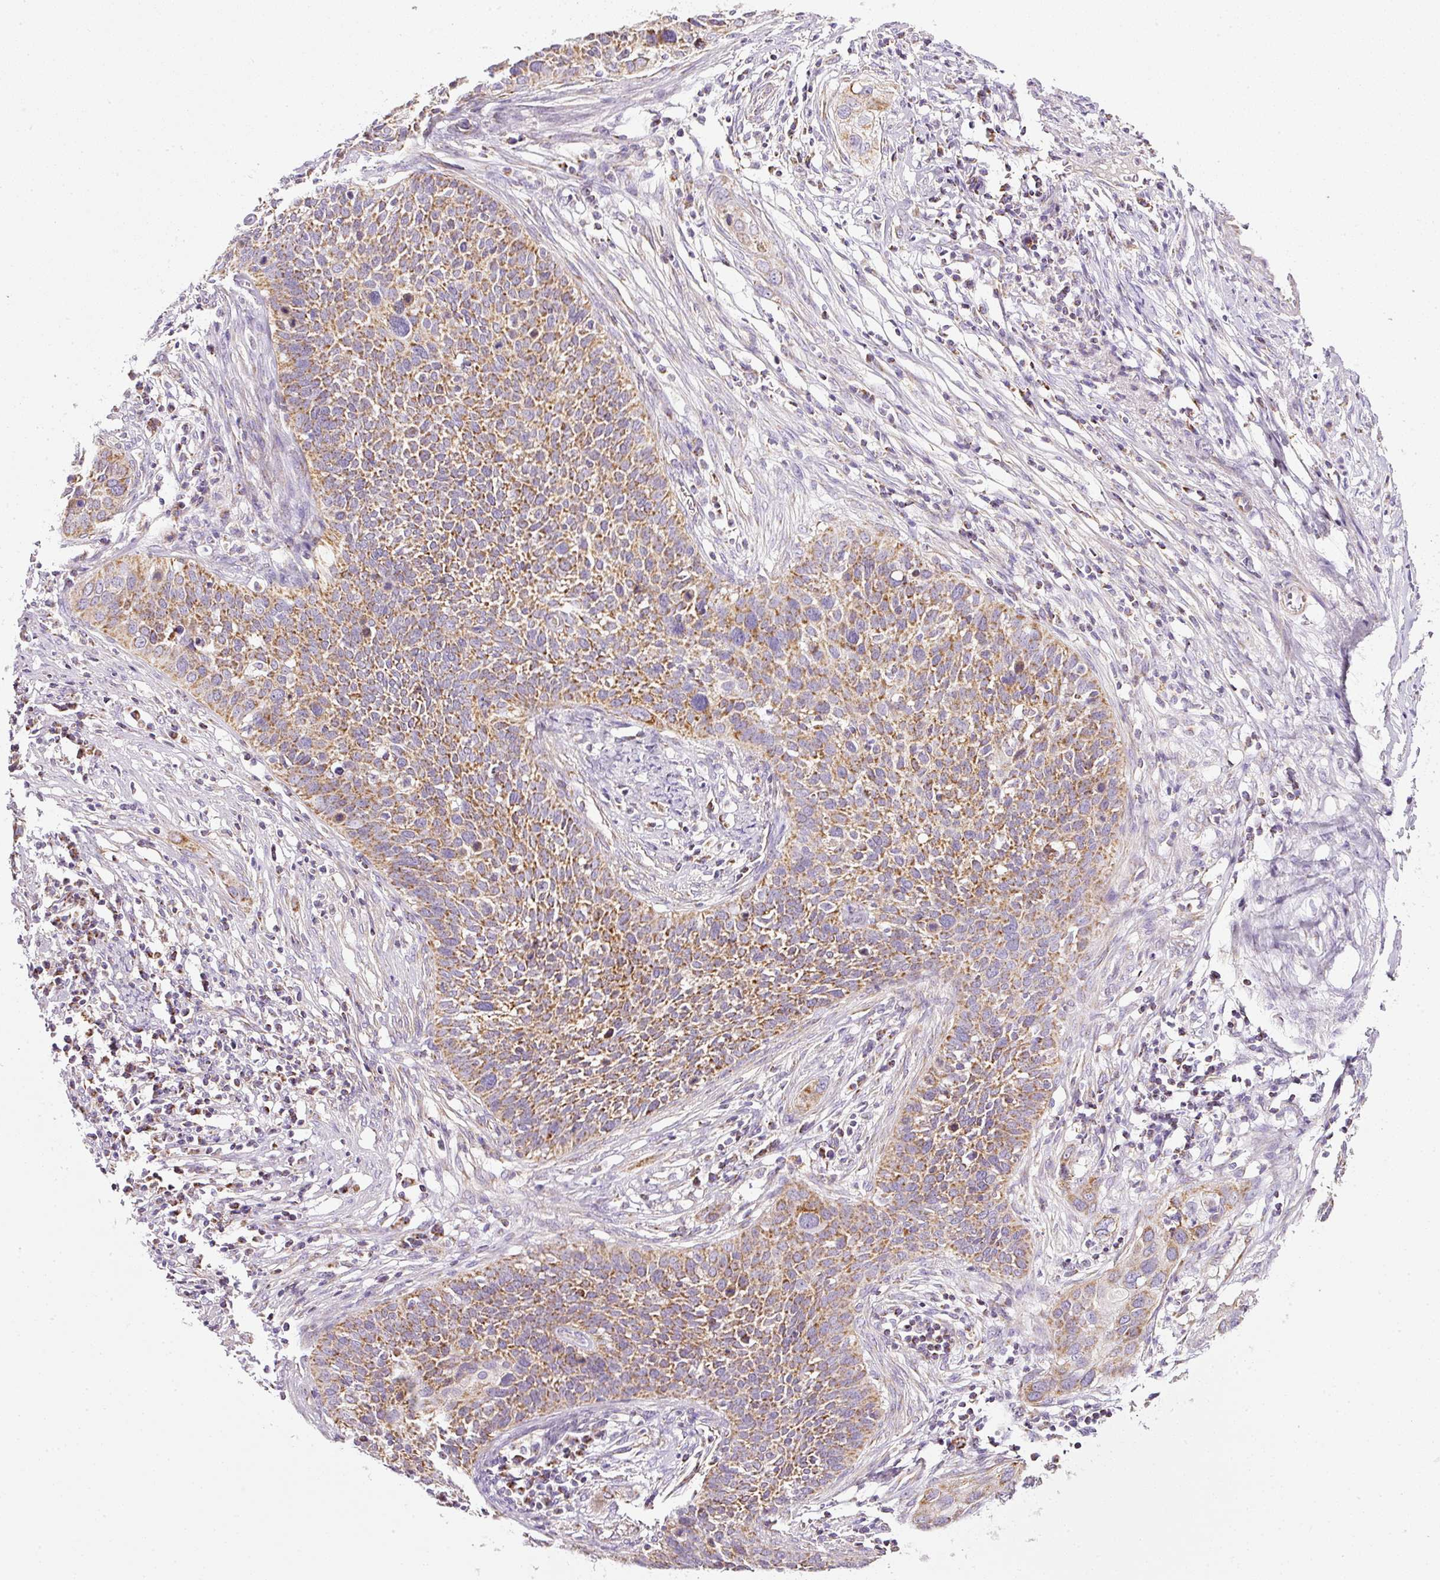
{"staining": {"intensity": "moderate", "quantity": ">75%", "location": "cytoplasmic/membranous"}, "tissue": "cervical cancer", "cell_type": "Tumor cells", "image_type": "cancer", "snomed": [{"axis": "morphology", "description": "Squamous cell carcinoma, NOS"}, {"axis": "topography", "description": "Cervix"}], "caption": "Protein staining displays moderate cytoplasmic/membranous staining in approximately >75% of tumor cells in cervical squamous cell carcinoma.", "gene": "SDHA", "patient": {"sex": "female", "age": 34}}